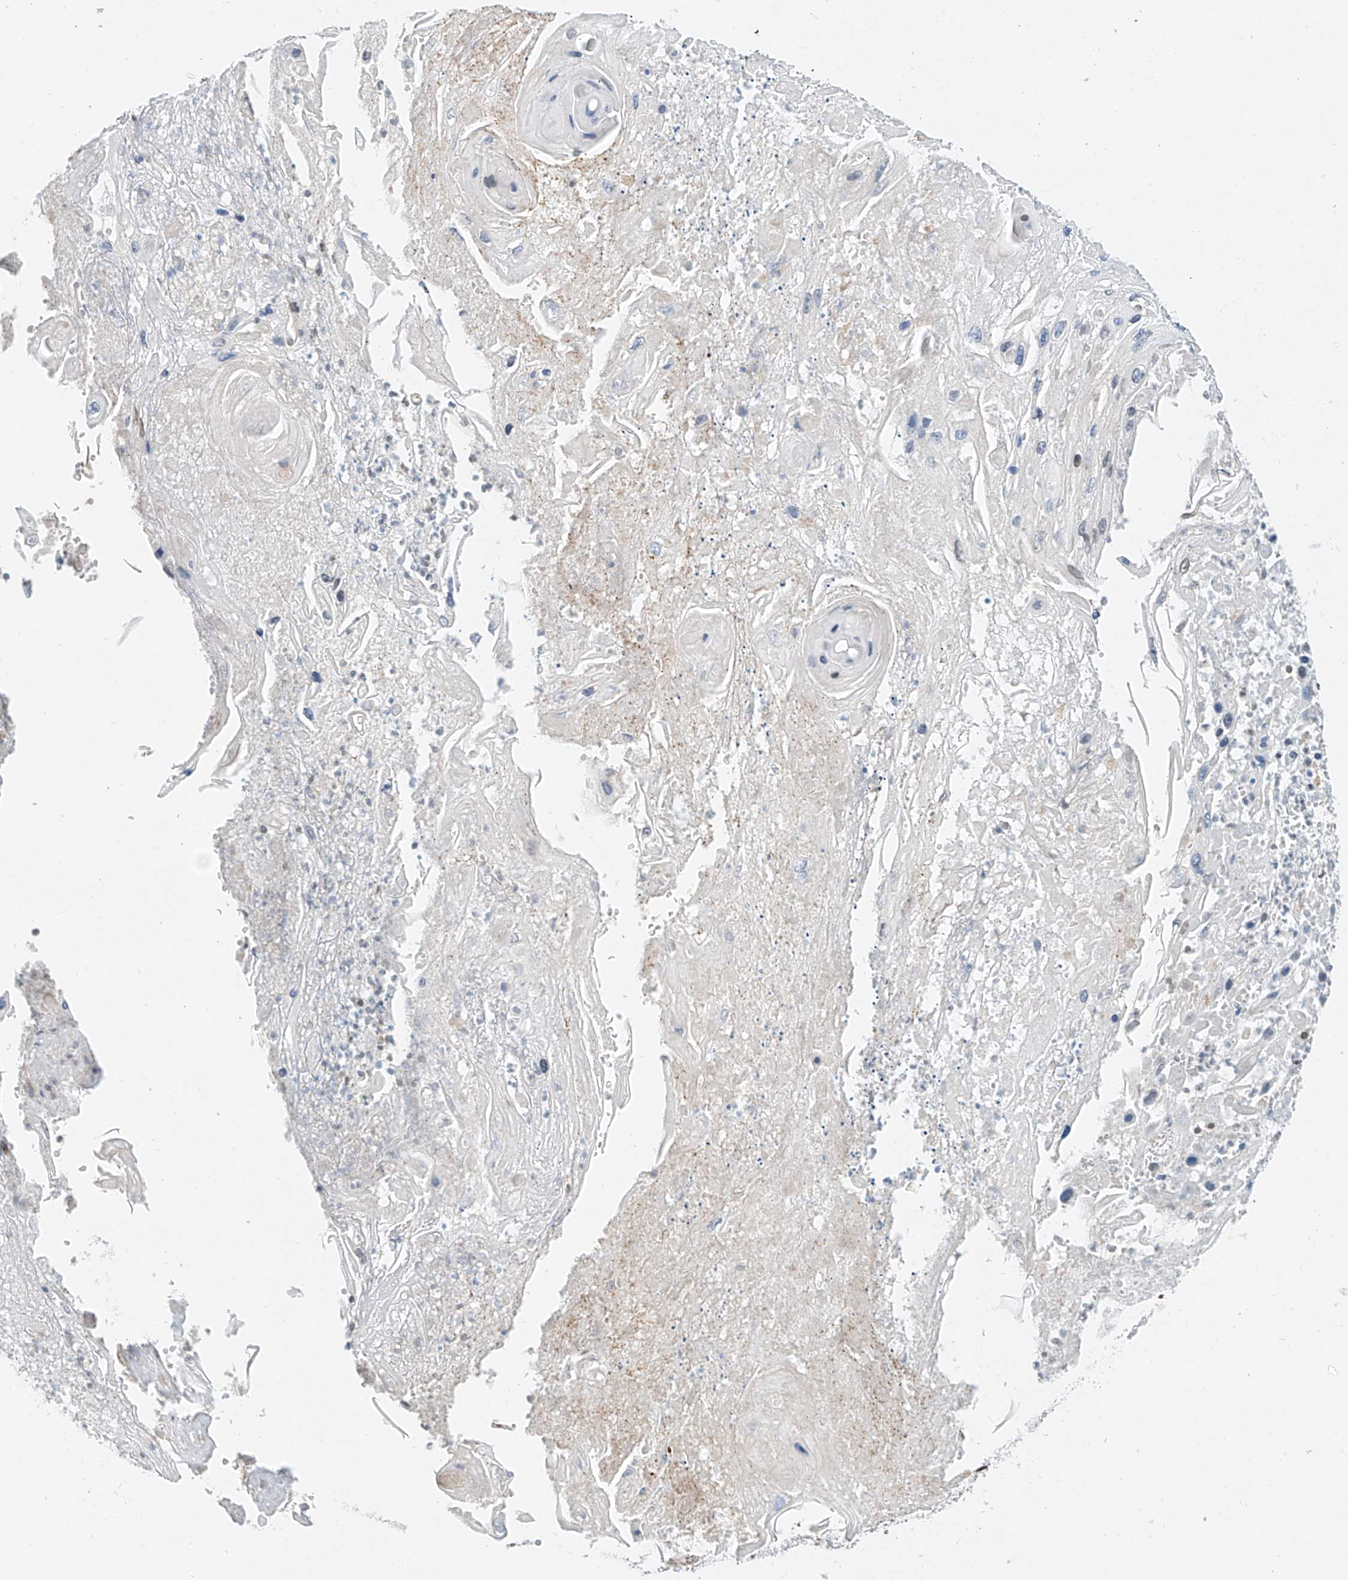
{"staining": {"intensity": "moderate", "quantity": "<25%", "location": "cytoplasmic/membranous,nuclear"}, "tissue": "skin cancer", "cell_type": "Tumor cells", "image_type": "cancer", "snomed": [{"axis": "morphology", "description": "Squamous cell carcinoma, NOS"}, {"axis": "topography", "description": "Skin"}], "caption": "Moderate cytoplasmic/membranous and nuclear expression is identified in approximately <25% of tumor cells in squamous cell carcinoma (skin).", "gene": "SAMD15", "patient": {"sex": "male", "age": 55}}